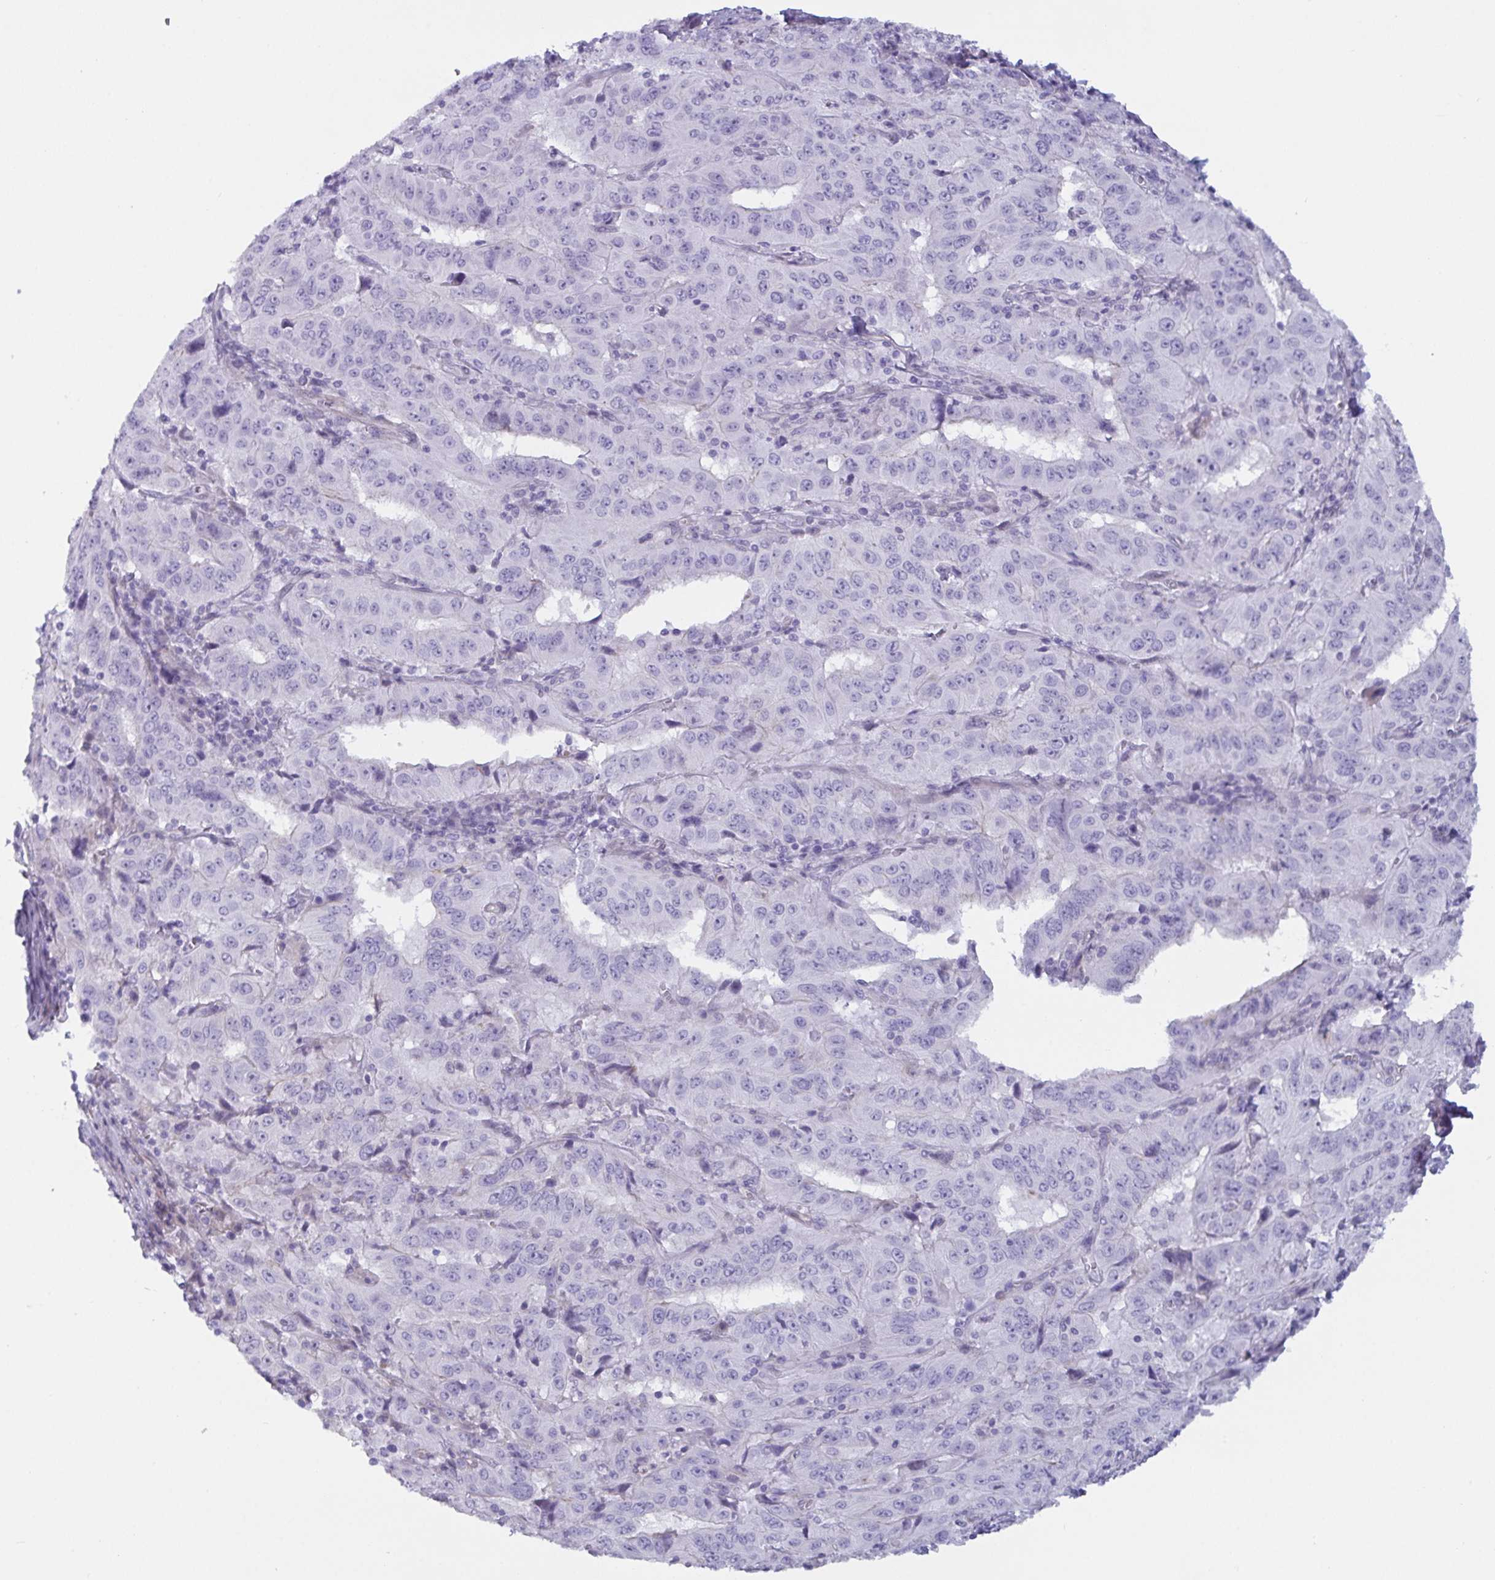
{"staining": {"intensity": "negative", "quantity": "none", "location": "none"}, "tissue": "pancreatic cancer", "cell_type": "Tumor cells", "image_type": "cancer", "snomed": [{"axis": "morphology", "description": "Adenocarcinoma, NOS"}, {"axis": "topography", "description": "Pancreas"}], "caption": "There is no significant expression in tumor cells of pancreatic cancer. Brightfield microscopy of IHC stained with DAB (brown) and hematoxylin (blue), captured at high magnification.", "gene": "OR5P3", "patient": {"sex": "male", "age": 63}}